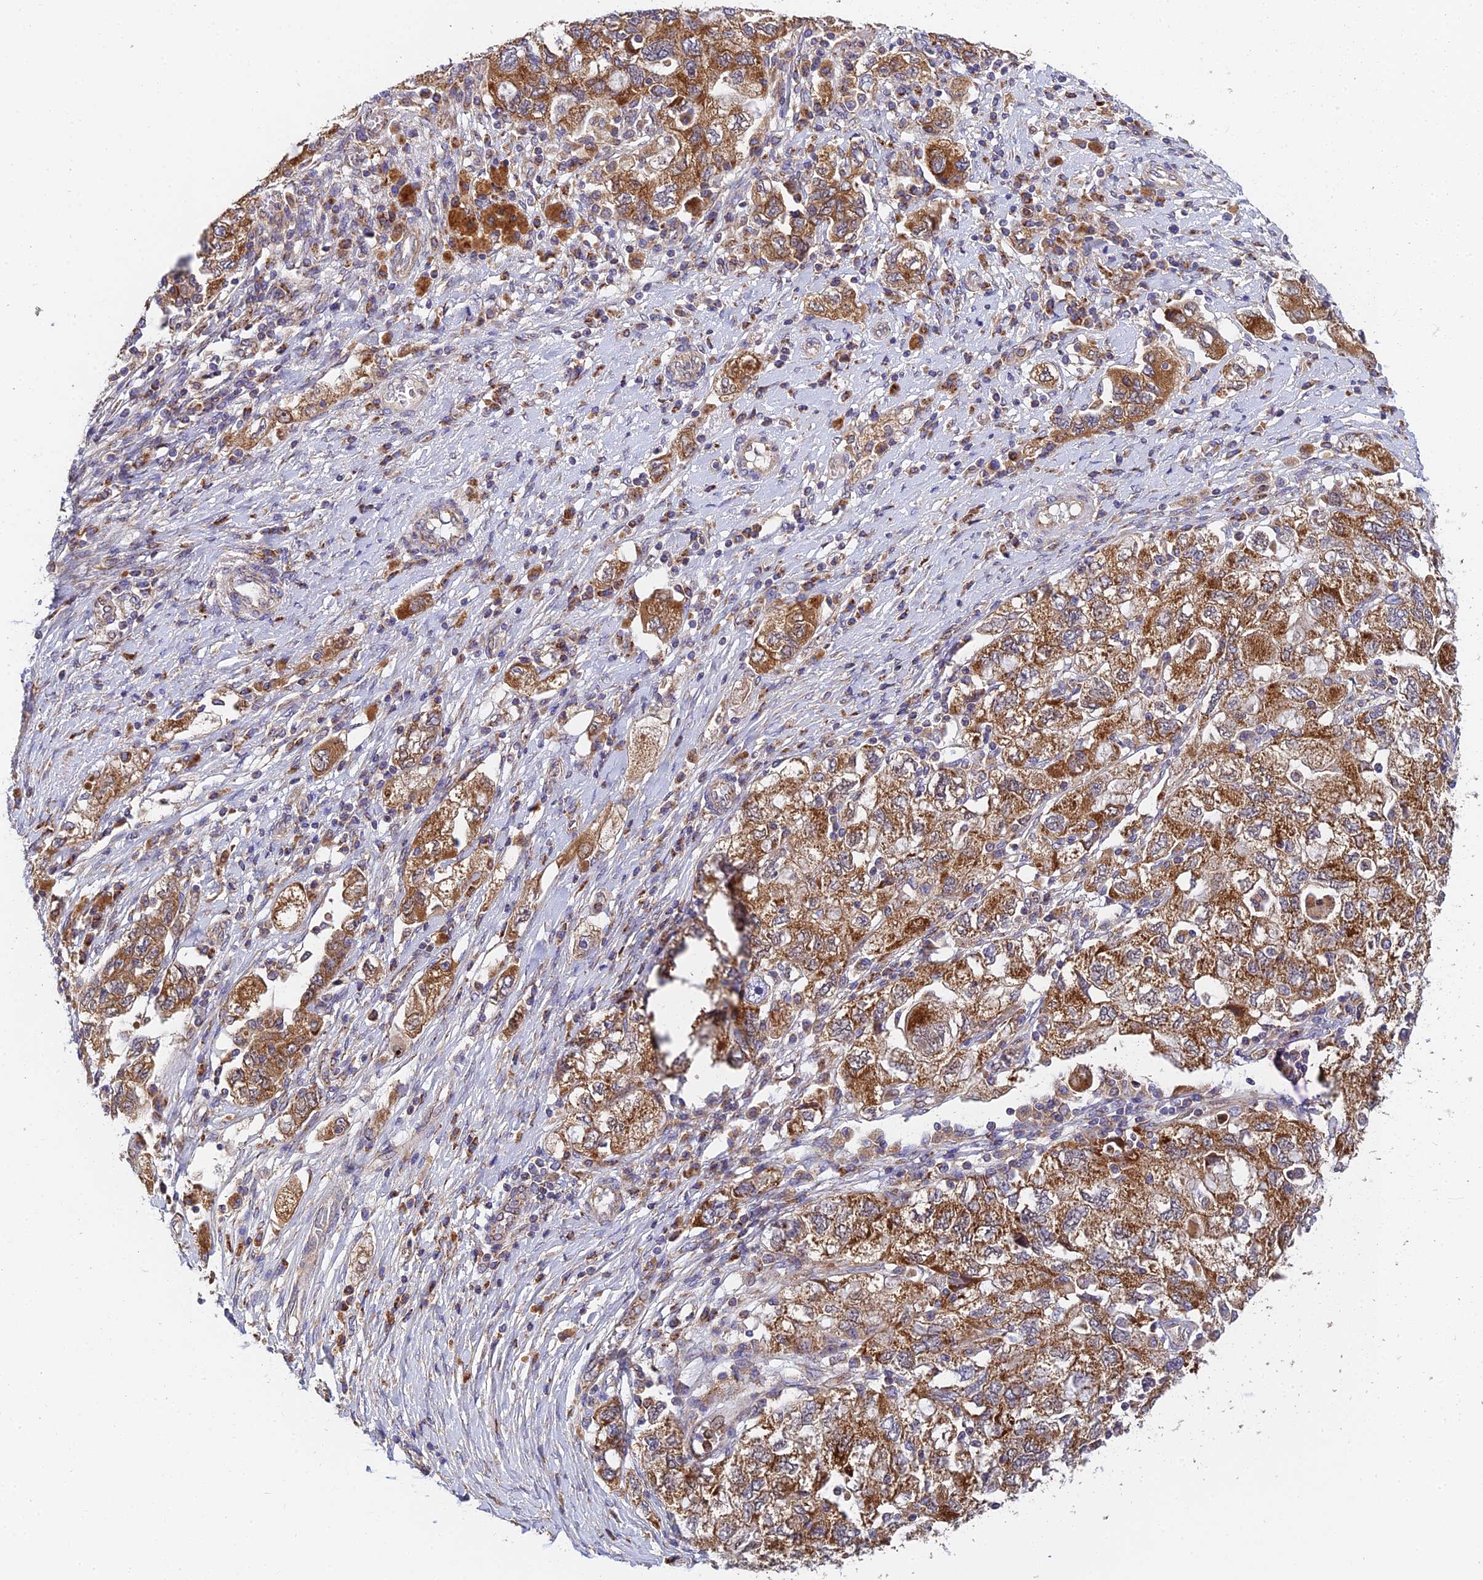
{"staining": {"intensity": "moderate", "quantity": ">75%", "location": "cytoplasmic/membranous"}, "tissue": "ovarian cancer", "cell_type": "Tumor cells", "image_type": "cancer", "snomed": [{"axis": "morphology", "description": "Carcinoma, NOS"}, {"axis": "morphology", "description": "Cystadenocarcinoma, serous, NOS"}, {"axis": "topography", "description": "Ovary"}], "caption": "Protein expression by immunohistochemistry exhibits moderate cytoplasmic/membranous staining in about >75% of tumor cells in carcinoma (ovarian).", "gene": "PODNL1", "patient": {"sex": "female", "age": 69}}